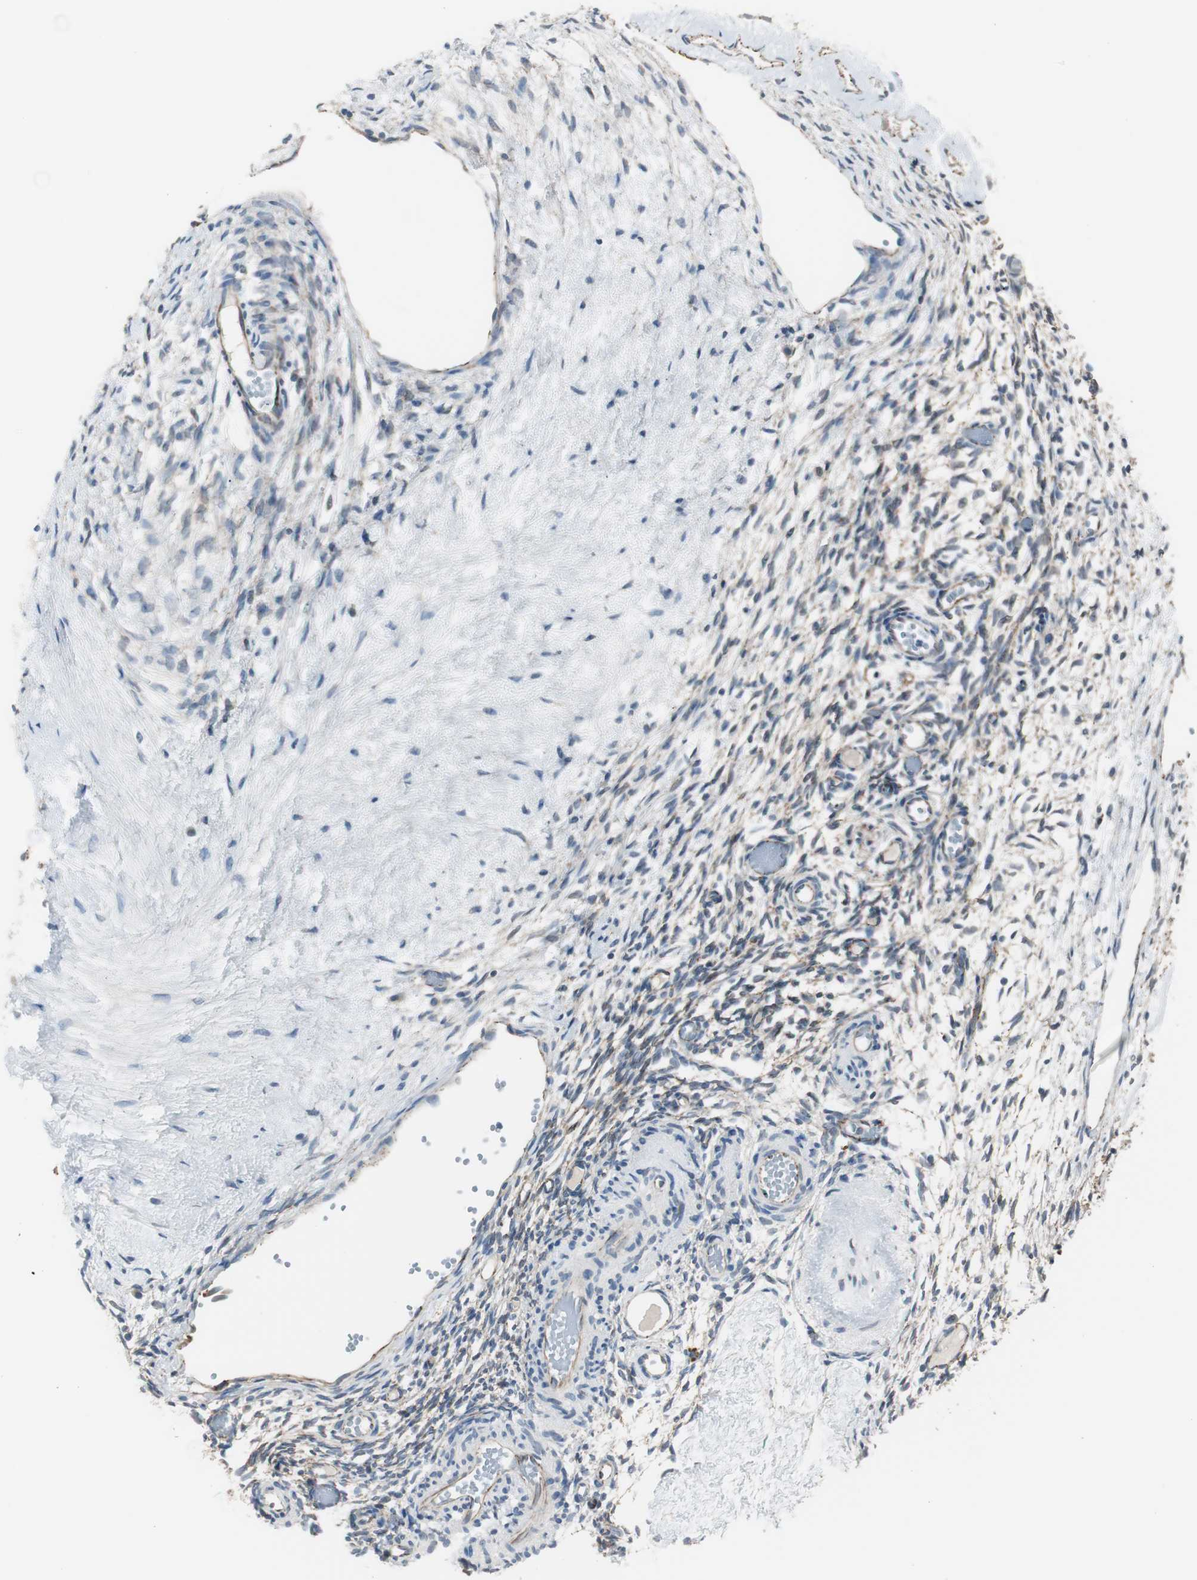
{"staining": {"intensity": "moderate", "quantity": ">75%", "location": "cytoplasmic/membranous"}, "tissue": "ovary", "cell_type": "Ovarian stroma cells", "image_type": "normal", "snomed": [{"axis": "morphology", "description": "Normal tissue, NOS"}, {"axis": "topography", "description": "Ovary"}], "caption": "Immunohistochemistry image of unremarkable ovary: ovary stained using immunohistochemistry (IHC) displays medium levels of moderate protein expression localized specifically in the cytoplasmic/membranous of ovarian stroma cells, appearing as a cytoplasmic/membranous brown color.", "gene": "STXBP4", "patient": {"sex": "female", "age": 35}}